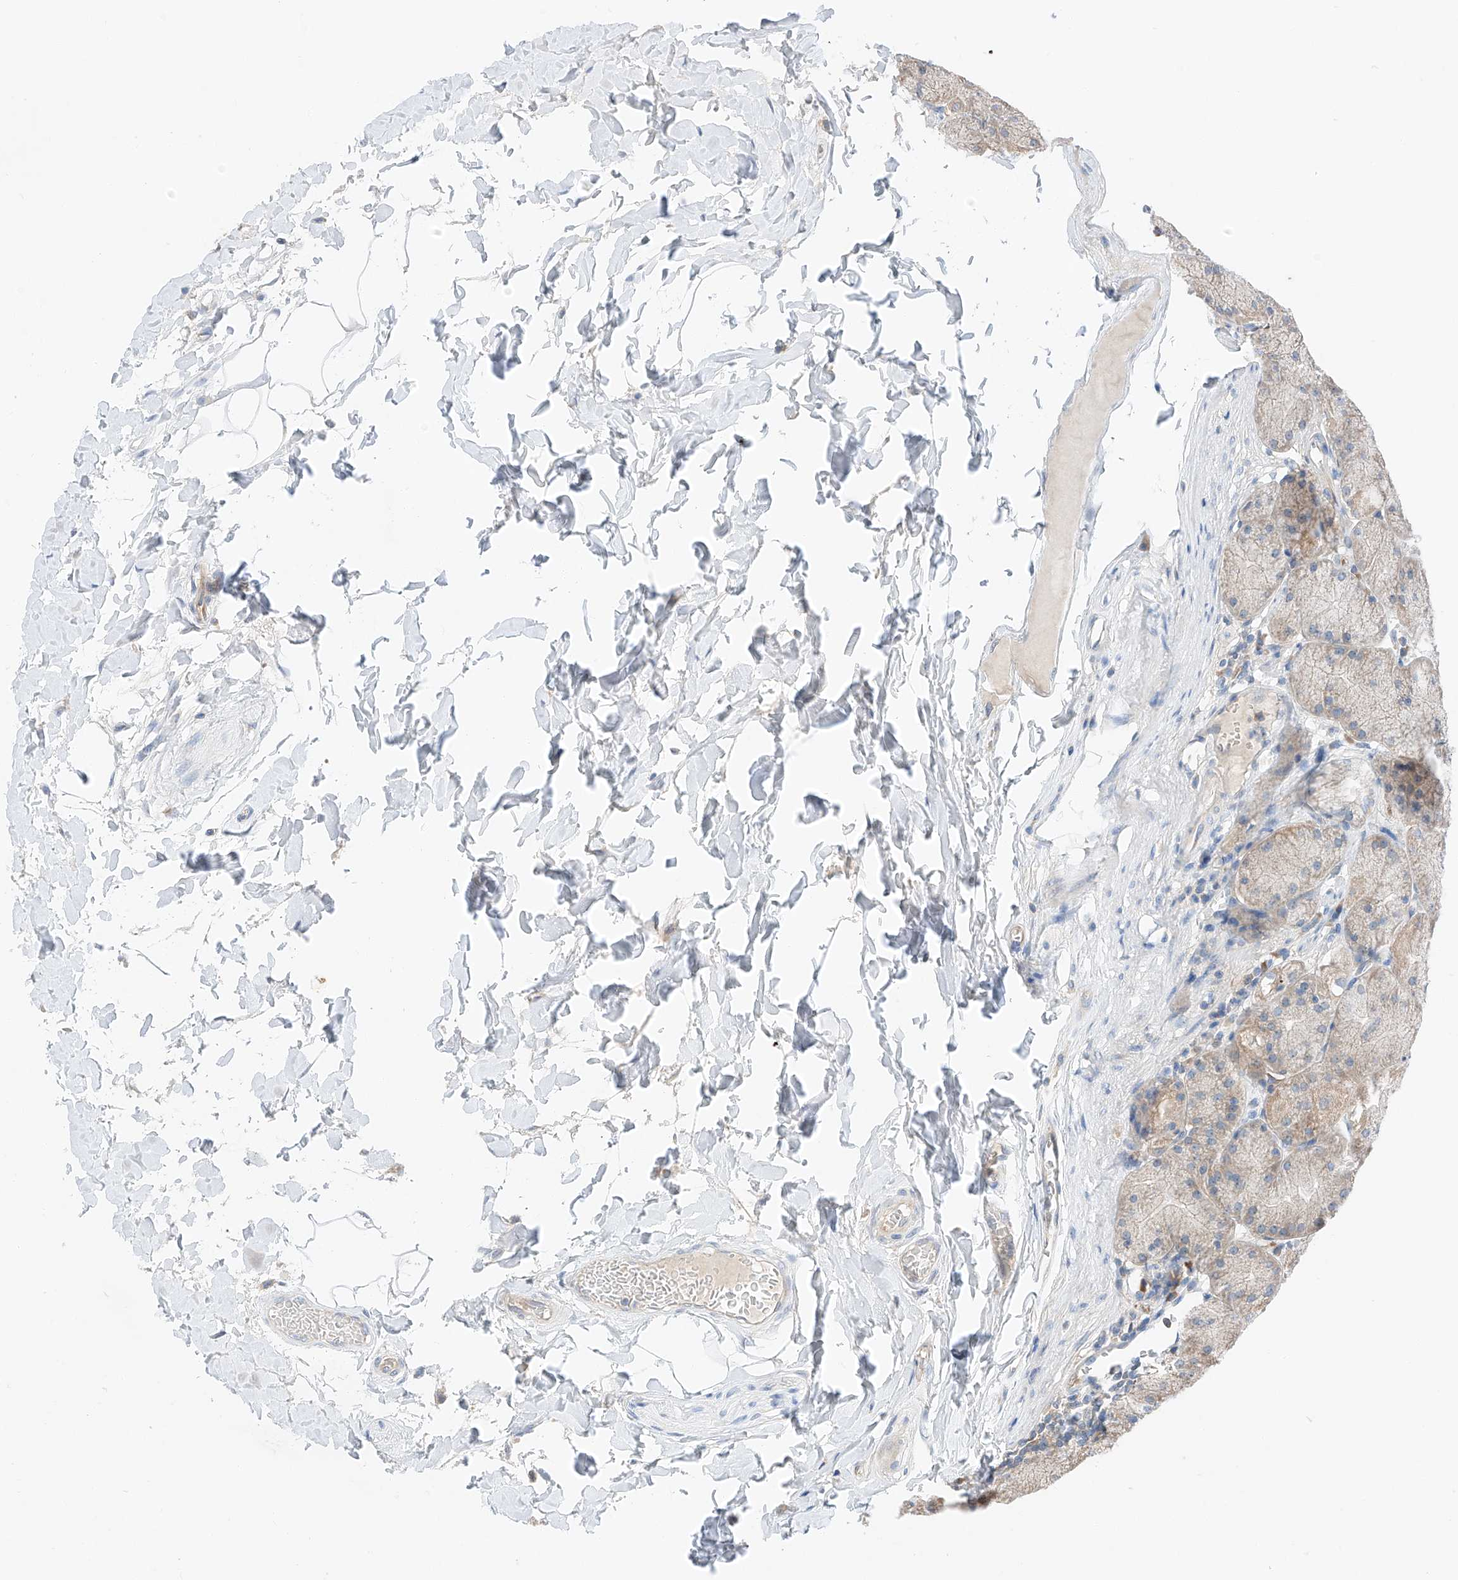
{"staining": {"intensity": "moderate", "quantity": "<25%", "location": "cytoplasmic/membranous"}, "tissue": "stomach", "cell_type": "Glandular cells", "image_type": "normal", "snomed": [{"axis": "morphology", "description": "Normal tissue, NOS"}, {"axis": "topography", "description": "Stomach, upper"}], "caption": "Protein expression analysis of unremarkable human stomach reveals moderate cytoplasmic/membranous positivity in approximately <25% of glandular cells. The staining was performed using DAB (3,3'-diaminobenzidine), with brown indicating positive protein expression. Nuclei are stained blue with hematoxylin.", "gene": "RUSC1", "patient": {"sex": "female", "age": 56}}